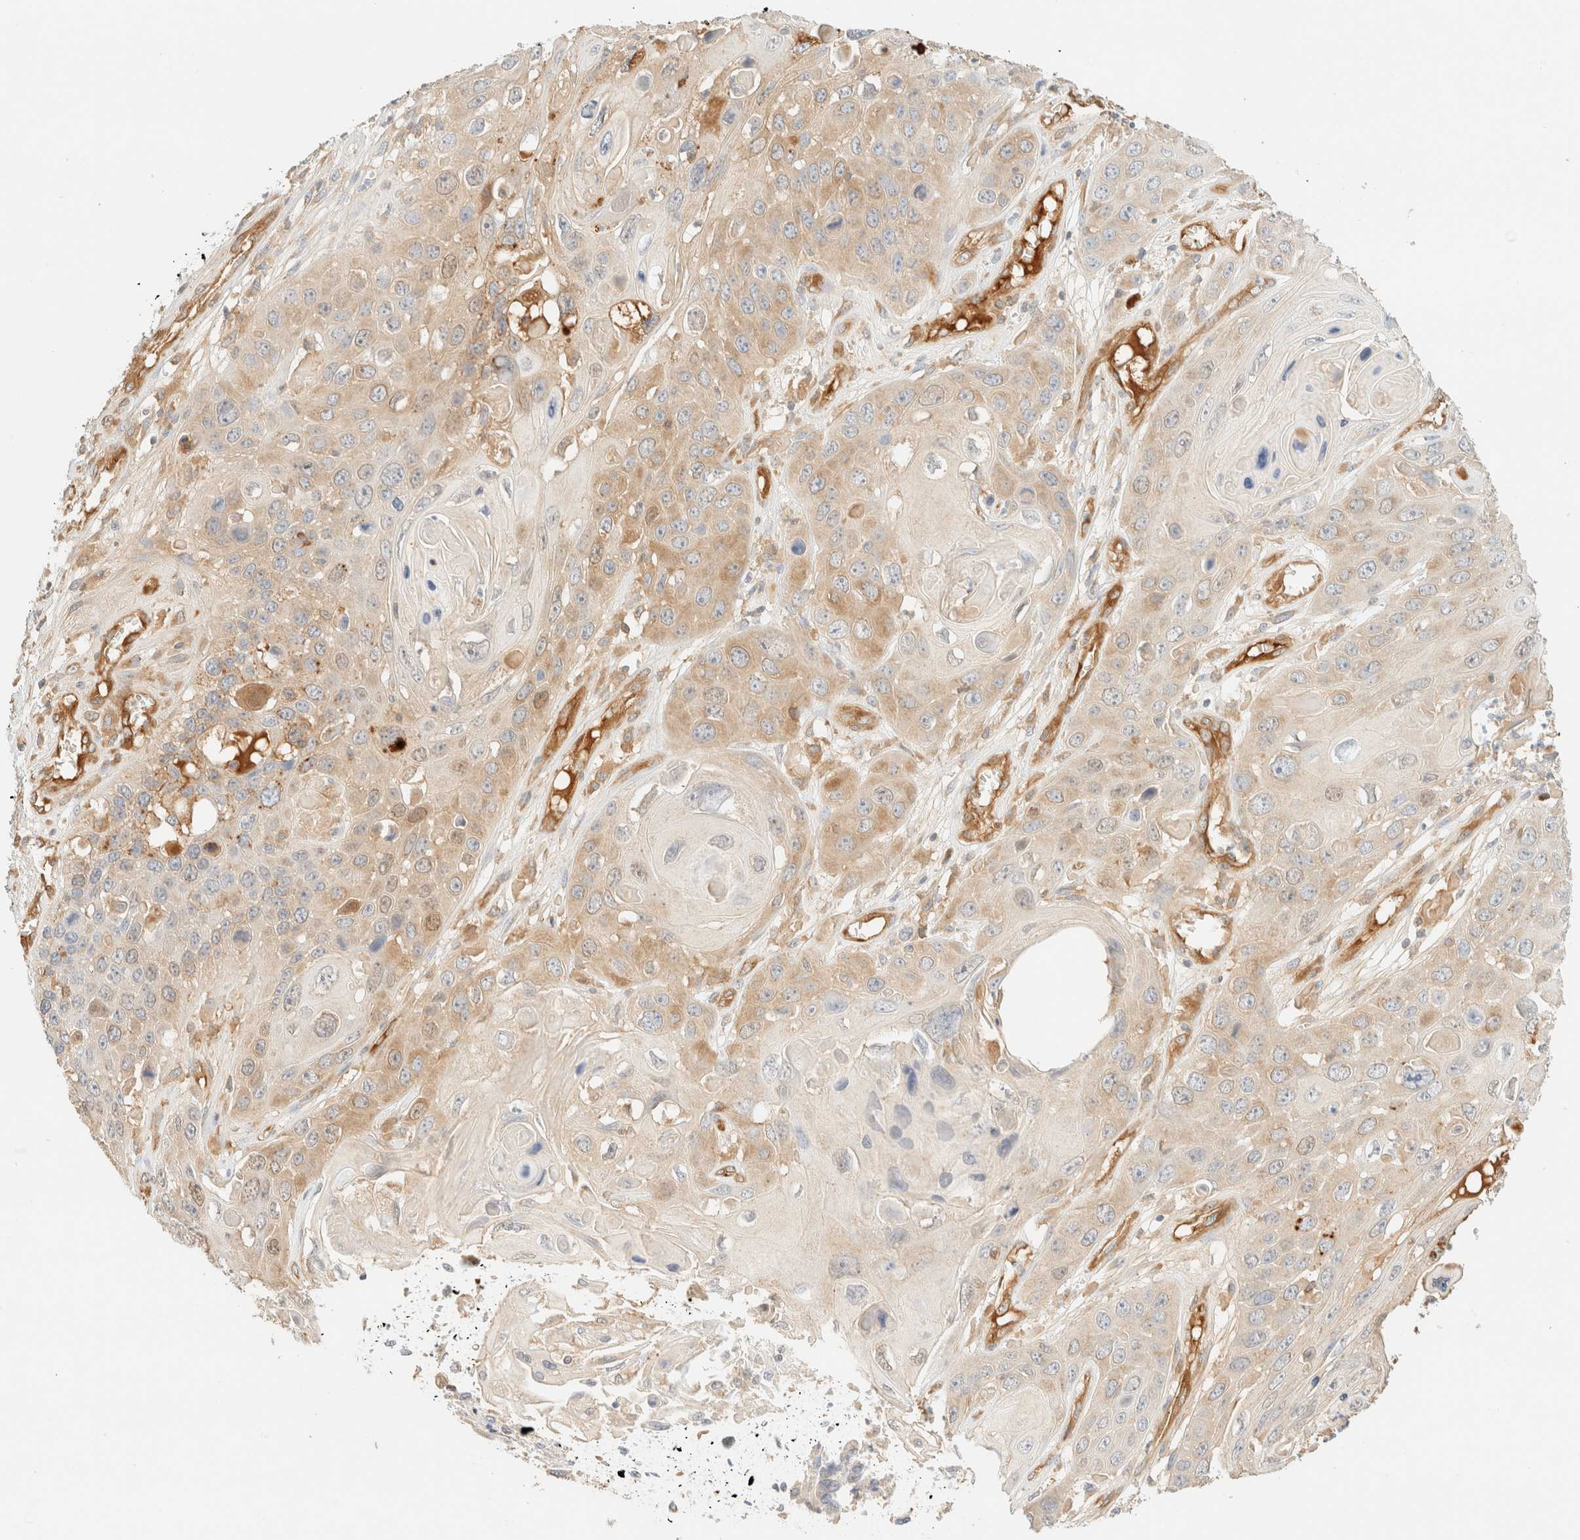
{"staining": {"intensity": "weak", "quantity": ">75%", "location": "cytoplasmic/membranous"}, "tissue": "skin cancer", "cell_type": "Tumor cells", "image_type": "cancer", "snomed": [{"axis": "morphology", "description": "Squamous cell carcinoma, NOS"}, {"axis": "topography", "description": "Skin"}], "caption": "Brown immunohistochemical staining in human skin squamous cell carcinoma exhibits weak cytoplasmic/membranous staining in approximately >75% of tumor cells. (IHC, brightfield microscopy, high magnification).", "gene": "FHOD1", "patient": {"sex": "male", "age": 55}}